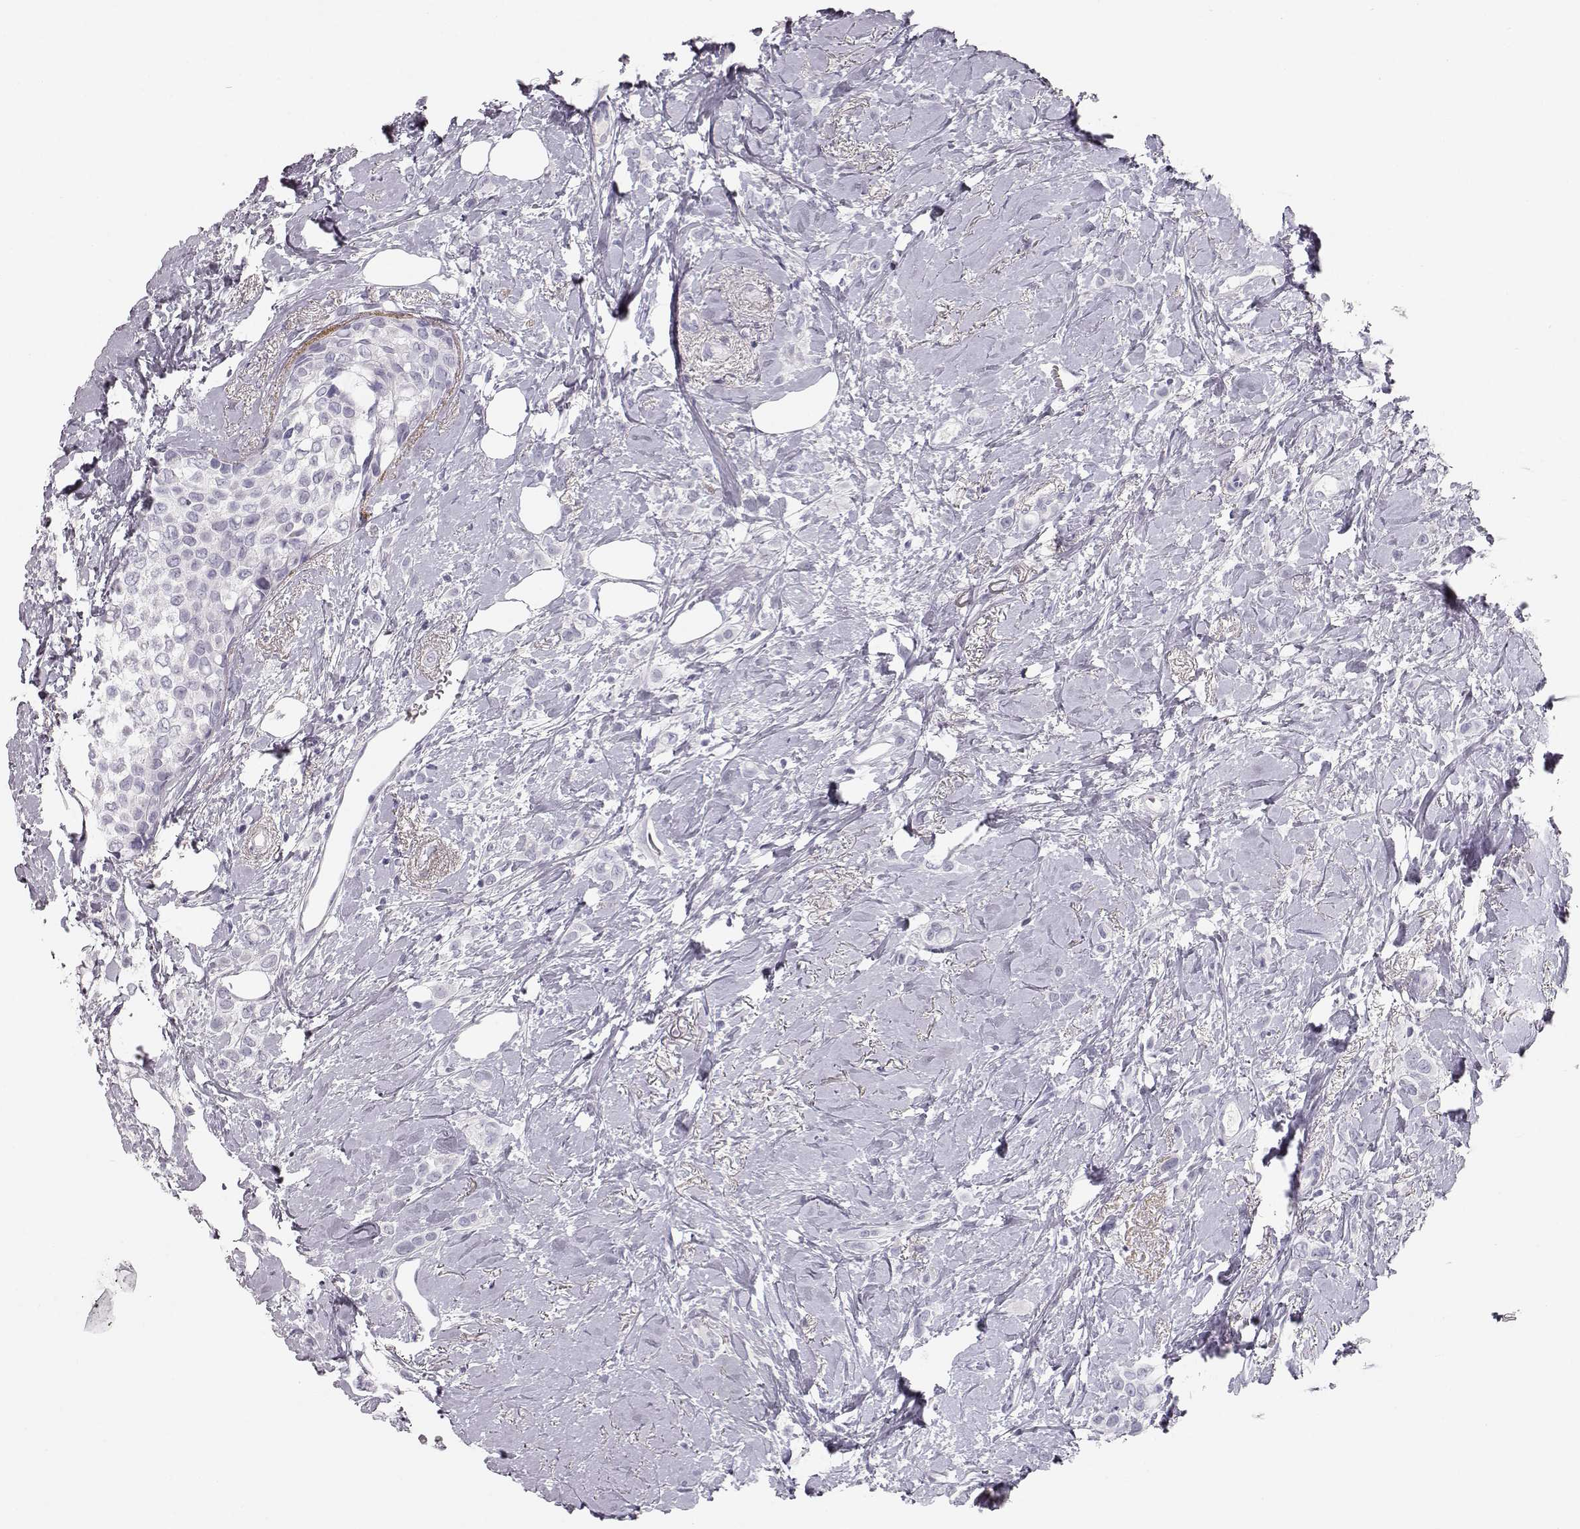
{"staining": {"intensity": "negative", "quantity": "none", "location": "none"}, "tissue": "breast cancer", "cell_type": "Tumor cells", "image_type": "cancer", "snomed": [{"axis": "morphology", "description": "Lobular carcinoma"}, {"axis": "topography", "description": "Breast"}], "caption": "A high-resolution histopathology image shows IHC staining of lobular carcinoma (breast), which shows no significant positivity in tumor cells. Brightfield microscopy of immunohistochemistry stained with DAB (brown) and hematoxylin (blue), captured at high magnification.", "gene": "KRTAP16-1", "patient": {"sex": "female", "age": 66}}